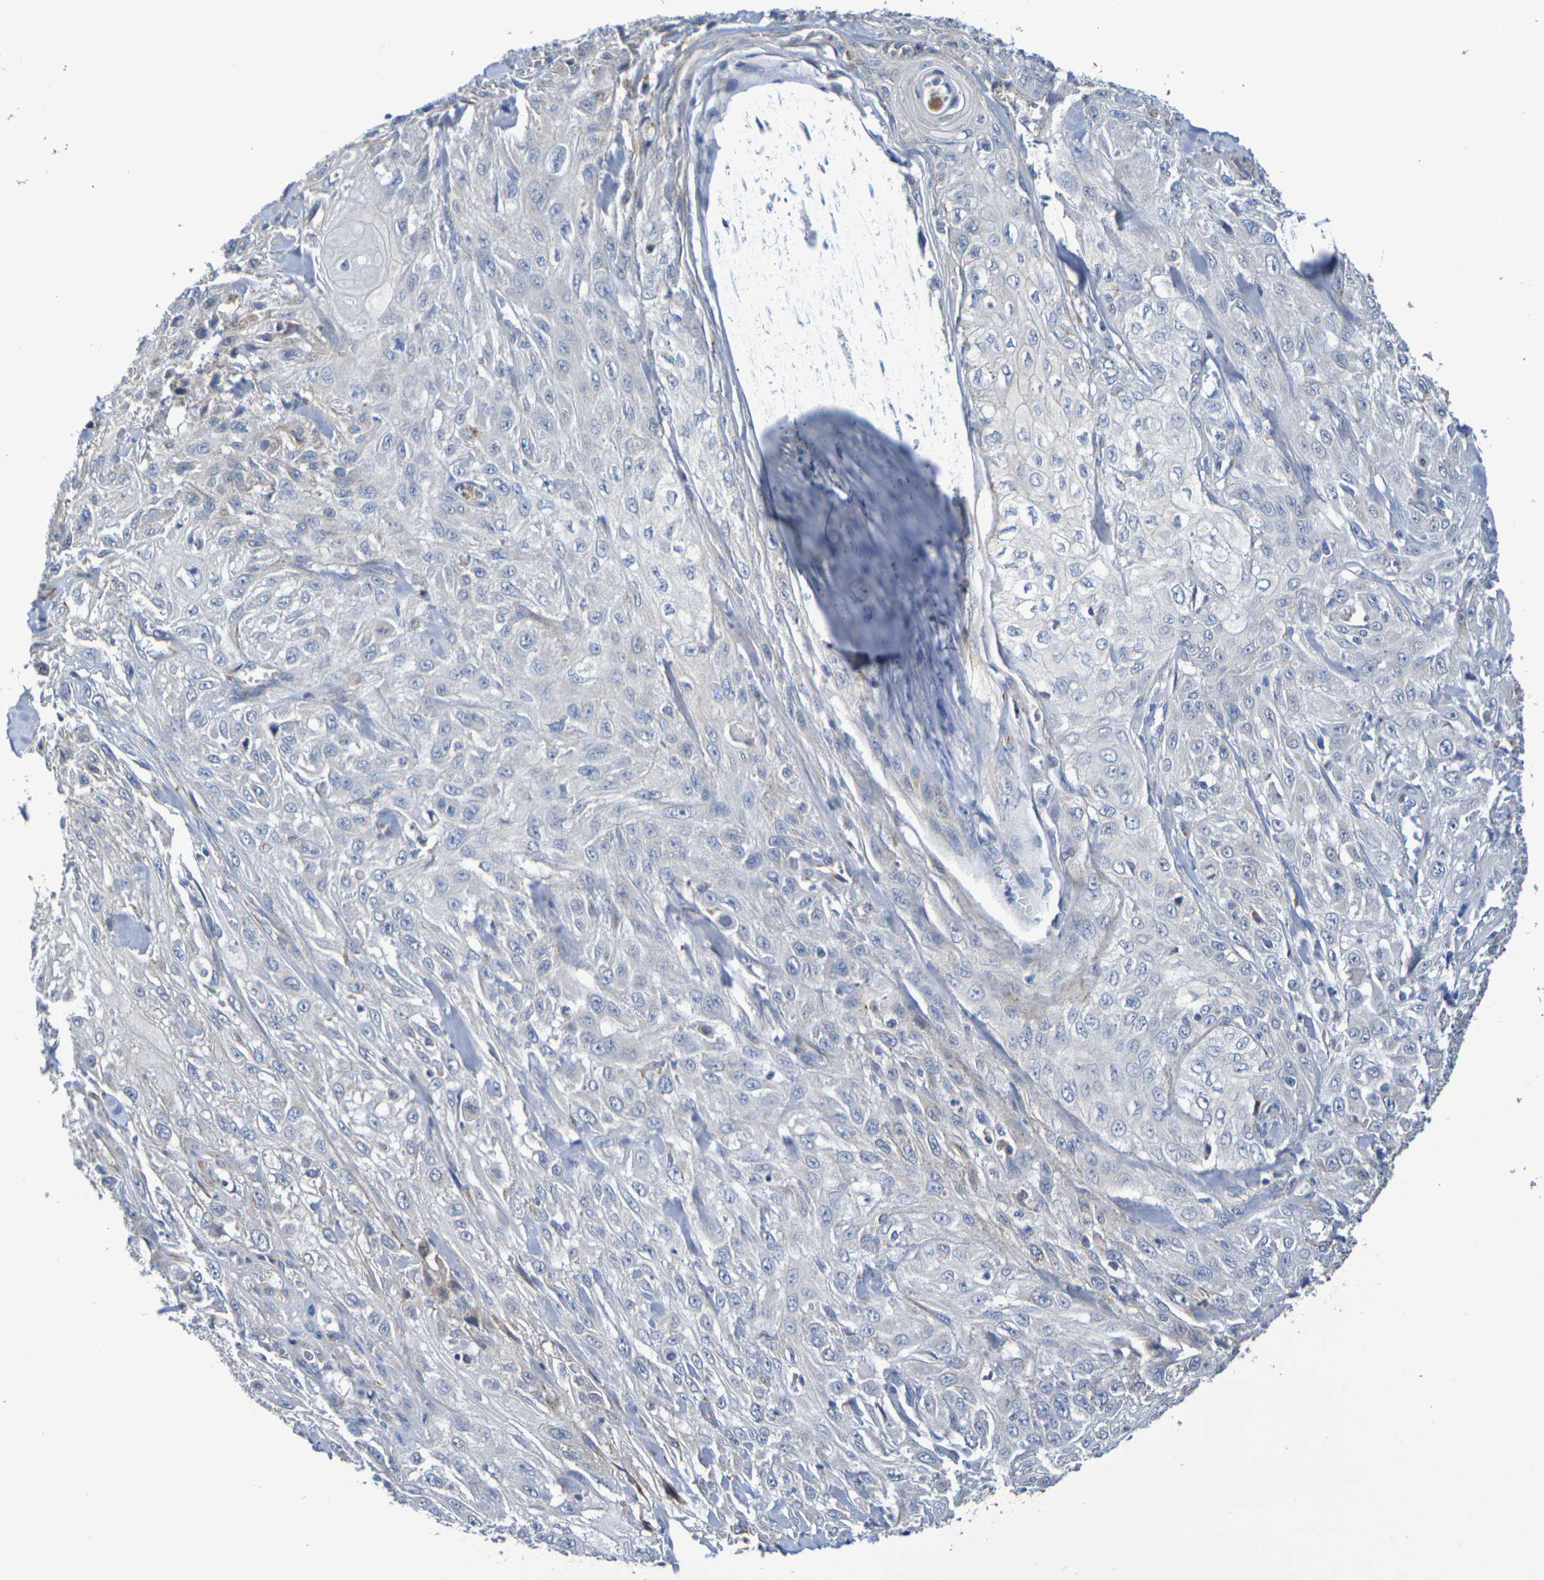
{"staining": {"intensity": "negative", "quantity": "none", "location": "none"}, "tissue": "skin cancer", "cell_type": "Tumor cells", "image_type": "cancer", "snomed": [{"axis": "morphology", "description": "Squamous cell carcinoma, NOS"}, {"axis": "morphology", "description": "Squamous cell carcinoma, metastatic, NOS"}, {"axis": "topography", "description": "Skin"}, {"axis": "topography", "description": "Lymph node"}], "caption": "IHC photomicrograph of skin cancer (squamous cell carcinoma) stained for a protein (brown), which exhibits no staining in tumor cells. Nuclei are stained in blue.", "gene": "SDC4", "patient": {"sex": "male", "age": 75}}